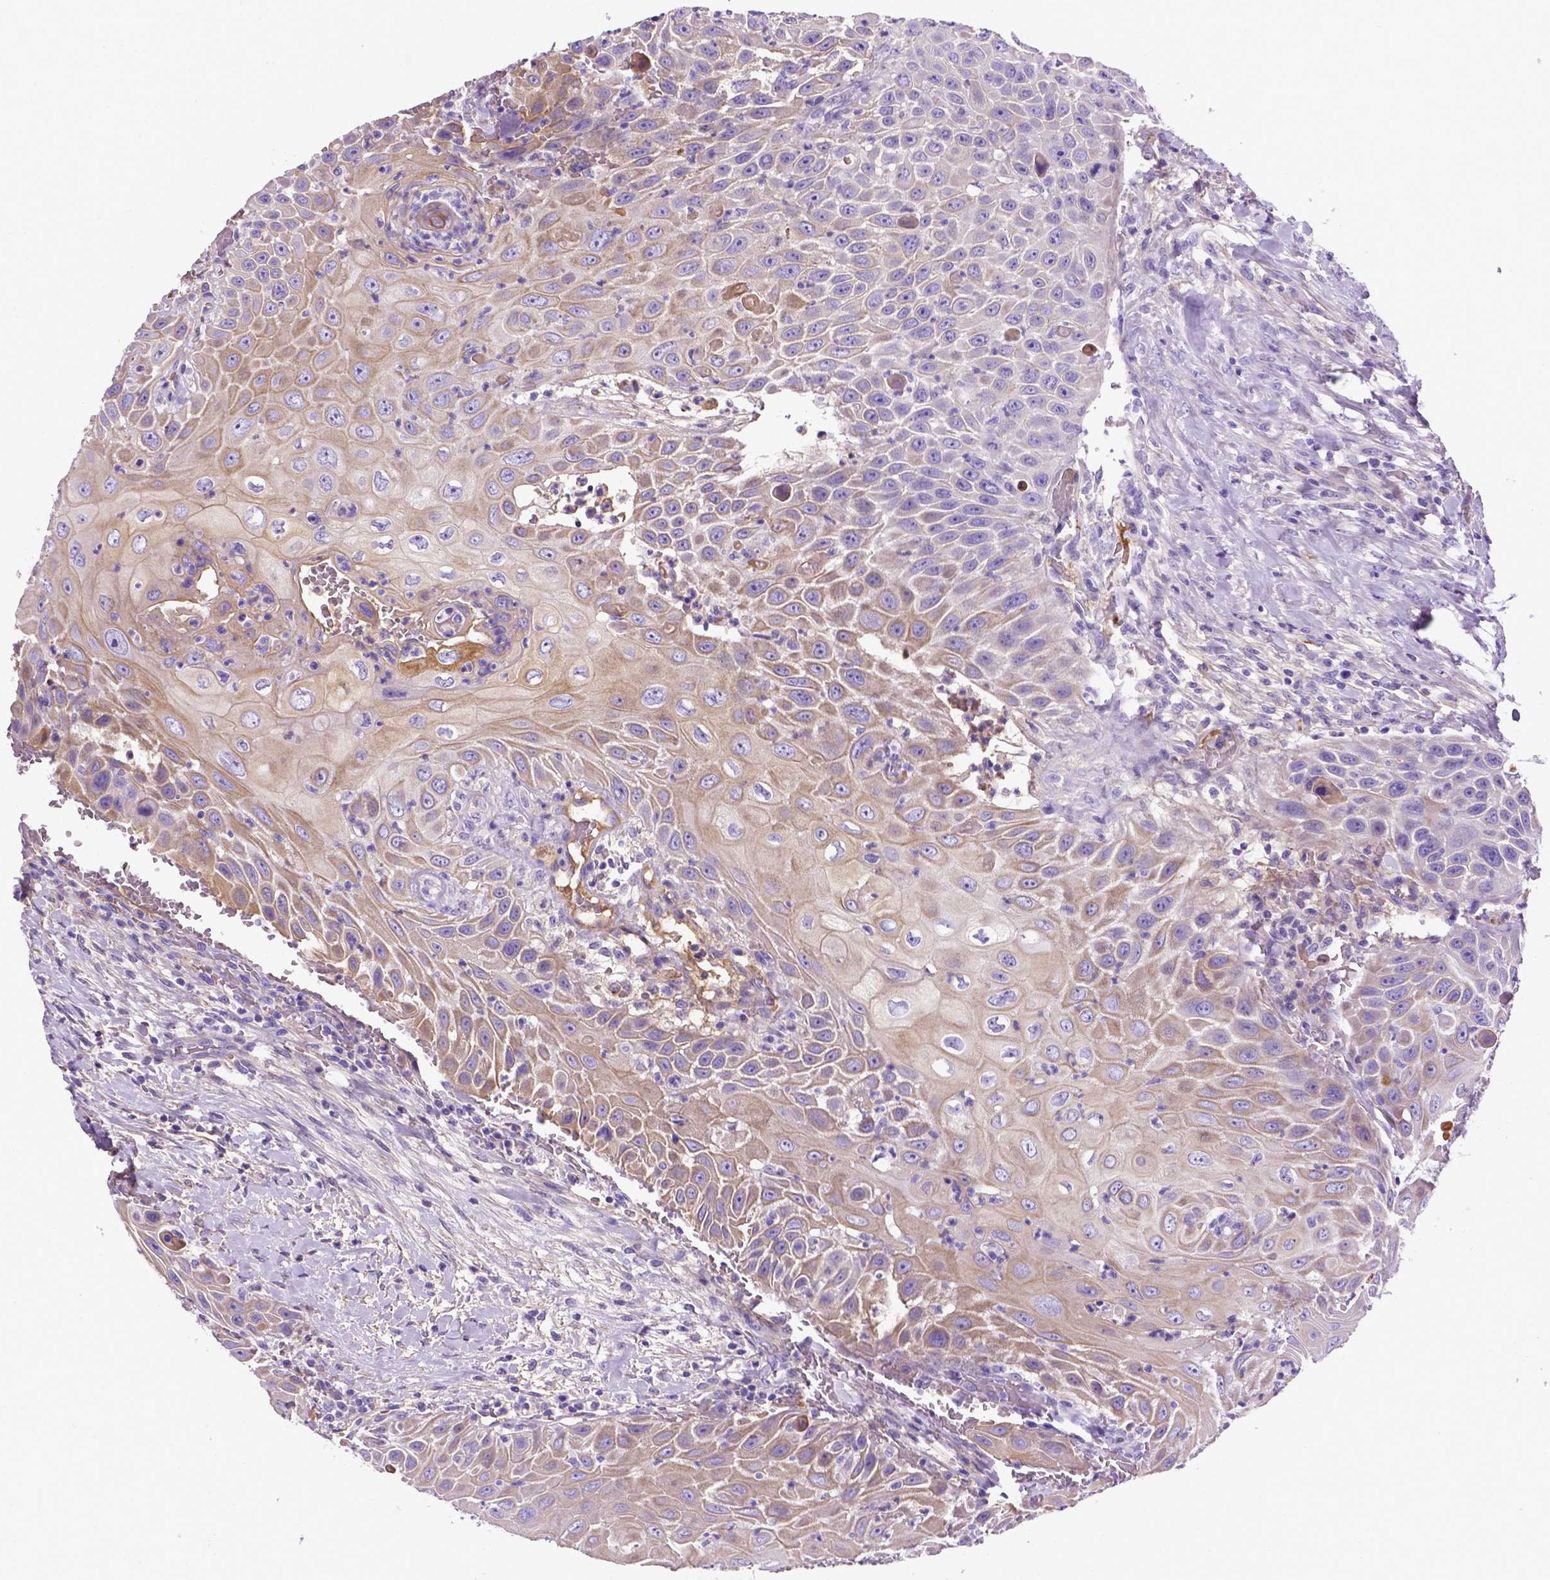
{"staining": {"intensity": "weak", "quantity": "25%-75%", "location": "cytoplasmic/membranous"}, "tissue": "head and neck cancer", "cell_type": "Tumor cells", "image_type": "cancer", "snomed": [{"axis": "morphology", "description": "Squamous cell carcinoma, NOS"}, {"axis": "topography", "description": "Head-Neck"}], "caption": "Head and neck squamous cell carcinoma stained with a protein marker exhibits weak staining in tumor cells.", "gene": "APOE", "patient": {"sex": "male", "age": 69}}